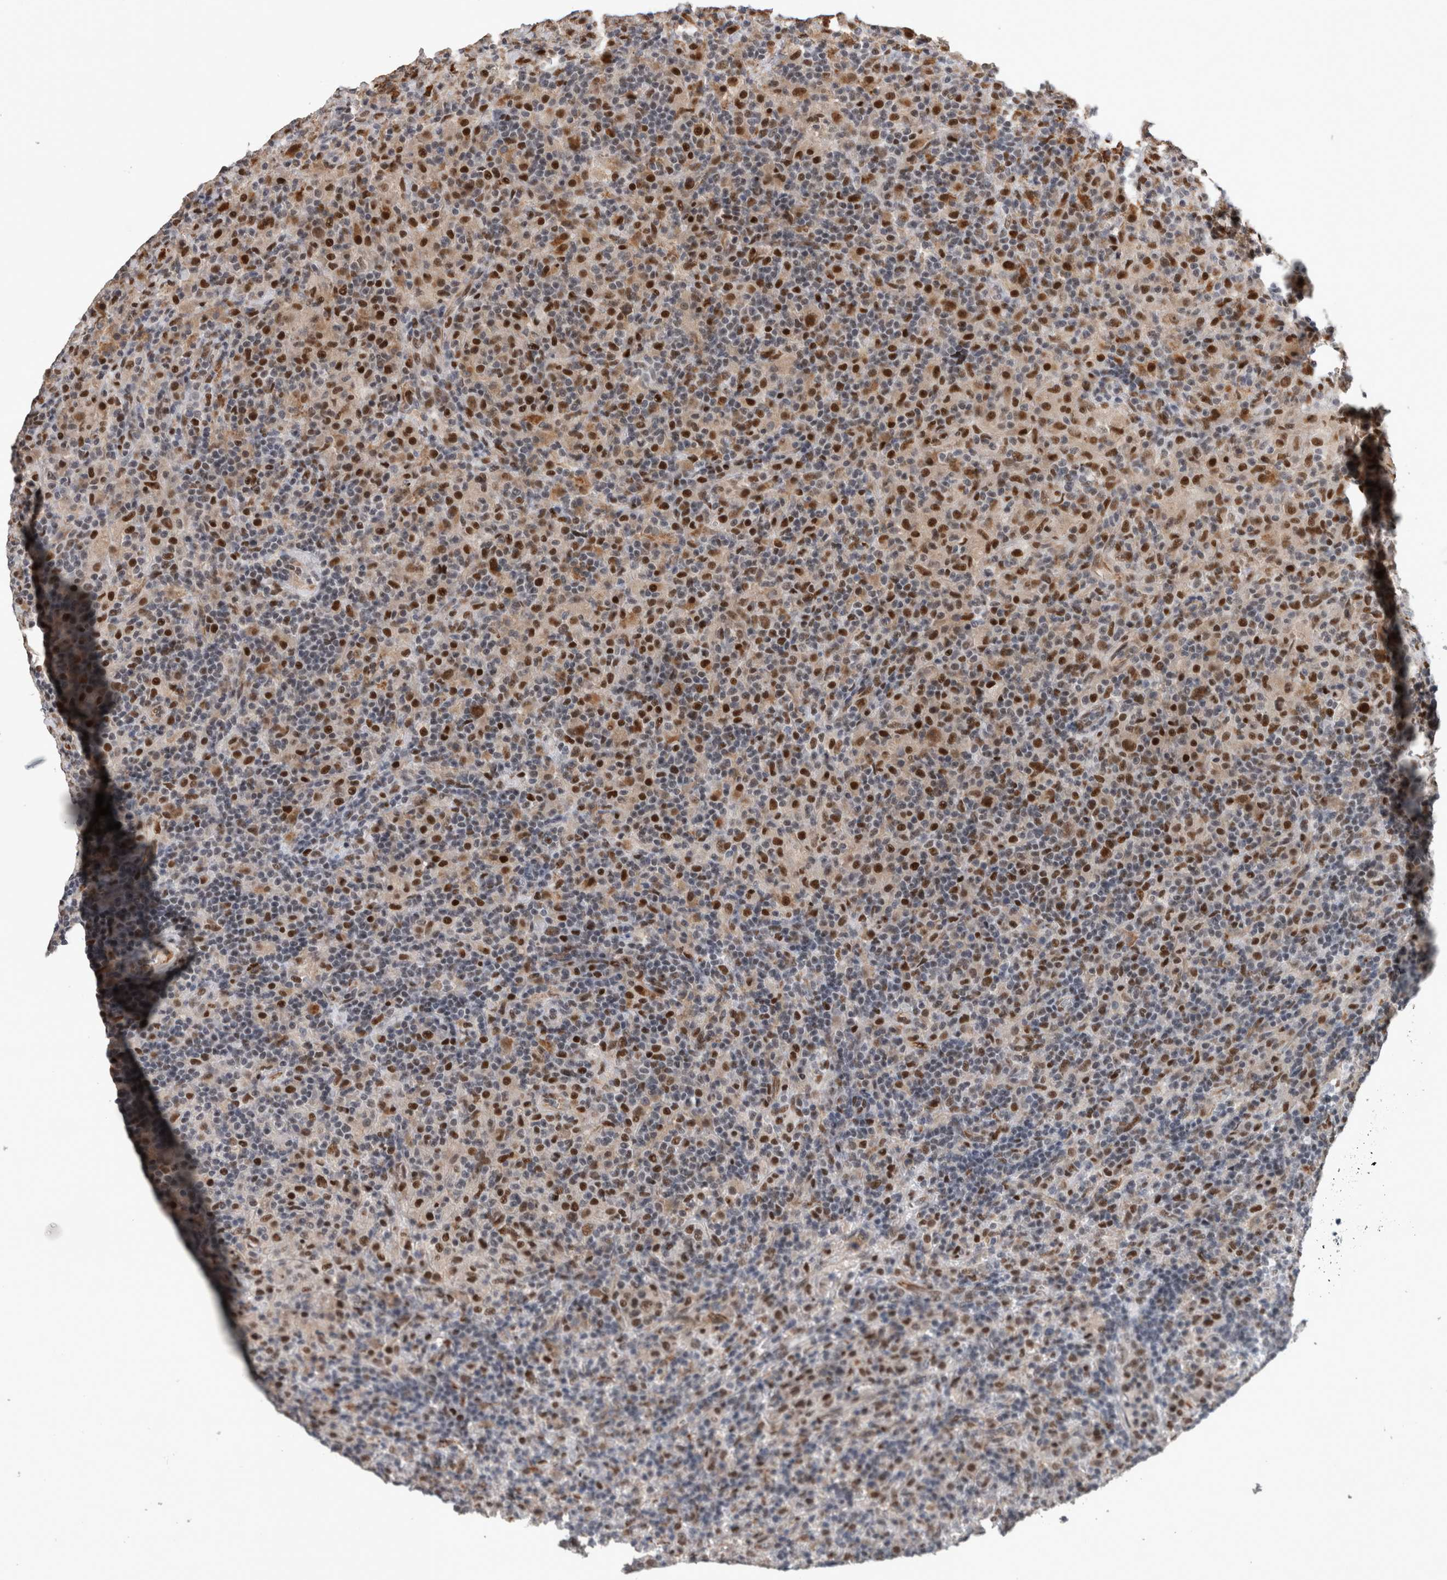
{"staining": {"intensity": "strong", "quantity": "25%-75%", "location": "nuclear"}, "tissue": "lymphoma", "cell_type": "Tumor cells", "image_type": "cancer", "snomed": [{"axis": "morphology", "description": "Hodgkin's disease, NOS"}, {"axis": "topography", "description": "Lymph node"}], "caption": "Protein analysis of Hodgkin's disease tissue exhibits strong nuclear positivity in about 25%-75% of tumor cells.", "gene": "POLD2", "patient": {"sex": "male", "age": 70}}